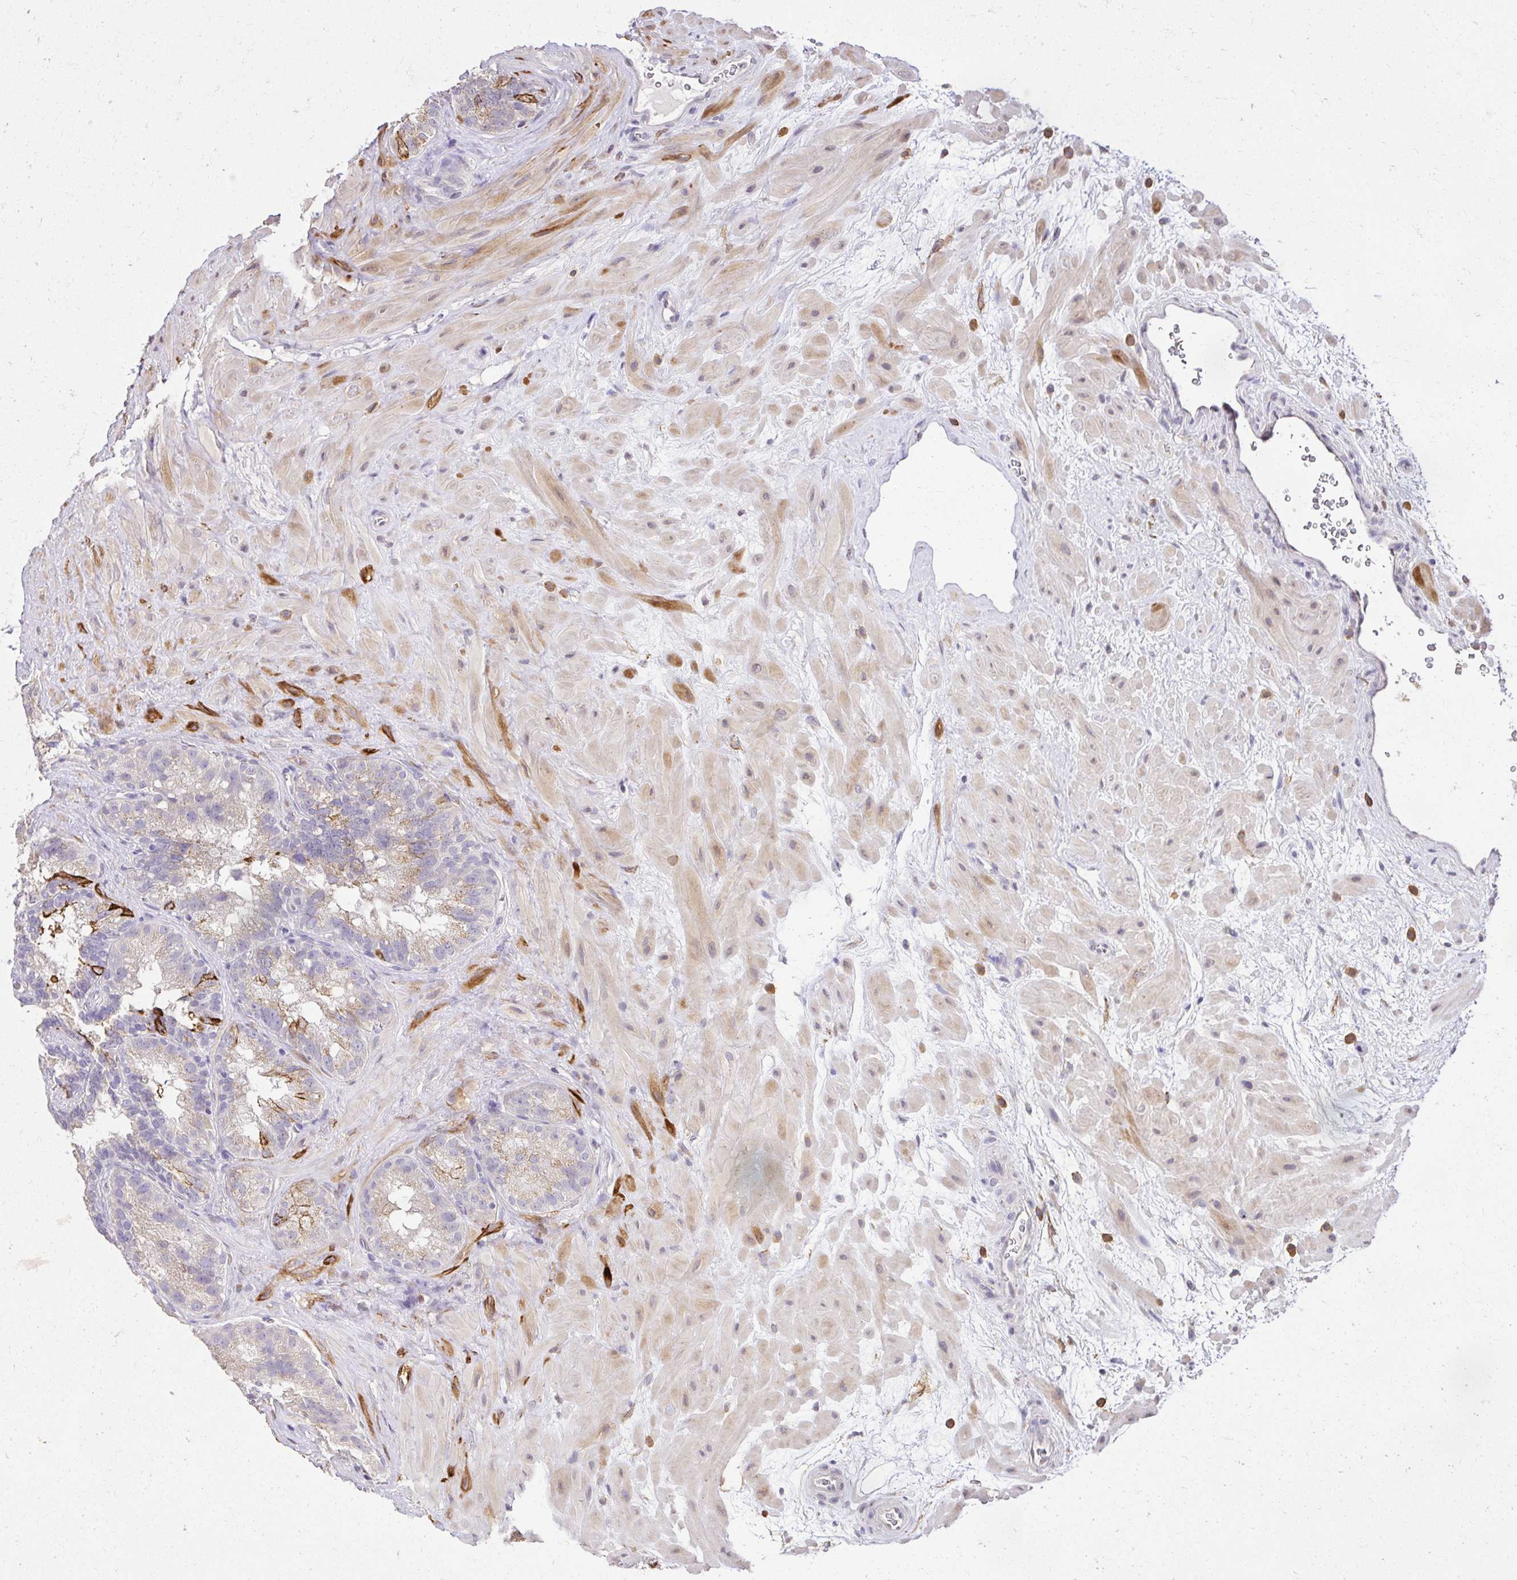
{"staining": {"intensity": "weak", "quantity": "<25%", "location": "cytoplasmic/membranous"}, "tissue": "seminal vesicle", "cell_type": "Glandular cells", "image_type": "normal", "snomed": [{"axis": "morphology", "description": "Normal tissue, NOS"}, {"axis": "topography", "description": "Seminal veicle"}], "caption": "Glandular cells show no significant protein expression in normal seminal vesicle. (Brightfield microscopy of DAB (3,3'-diaminobenzidine) immunohistochemistry (IHC) at high magnification).", "gene": "KIAA1210", "patient": {"sex": "male", "age": 60}}